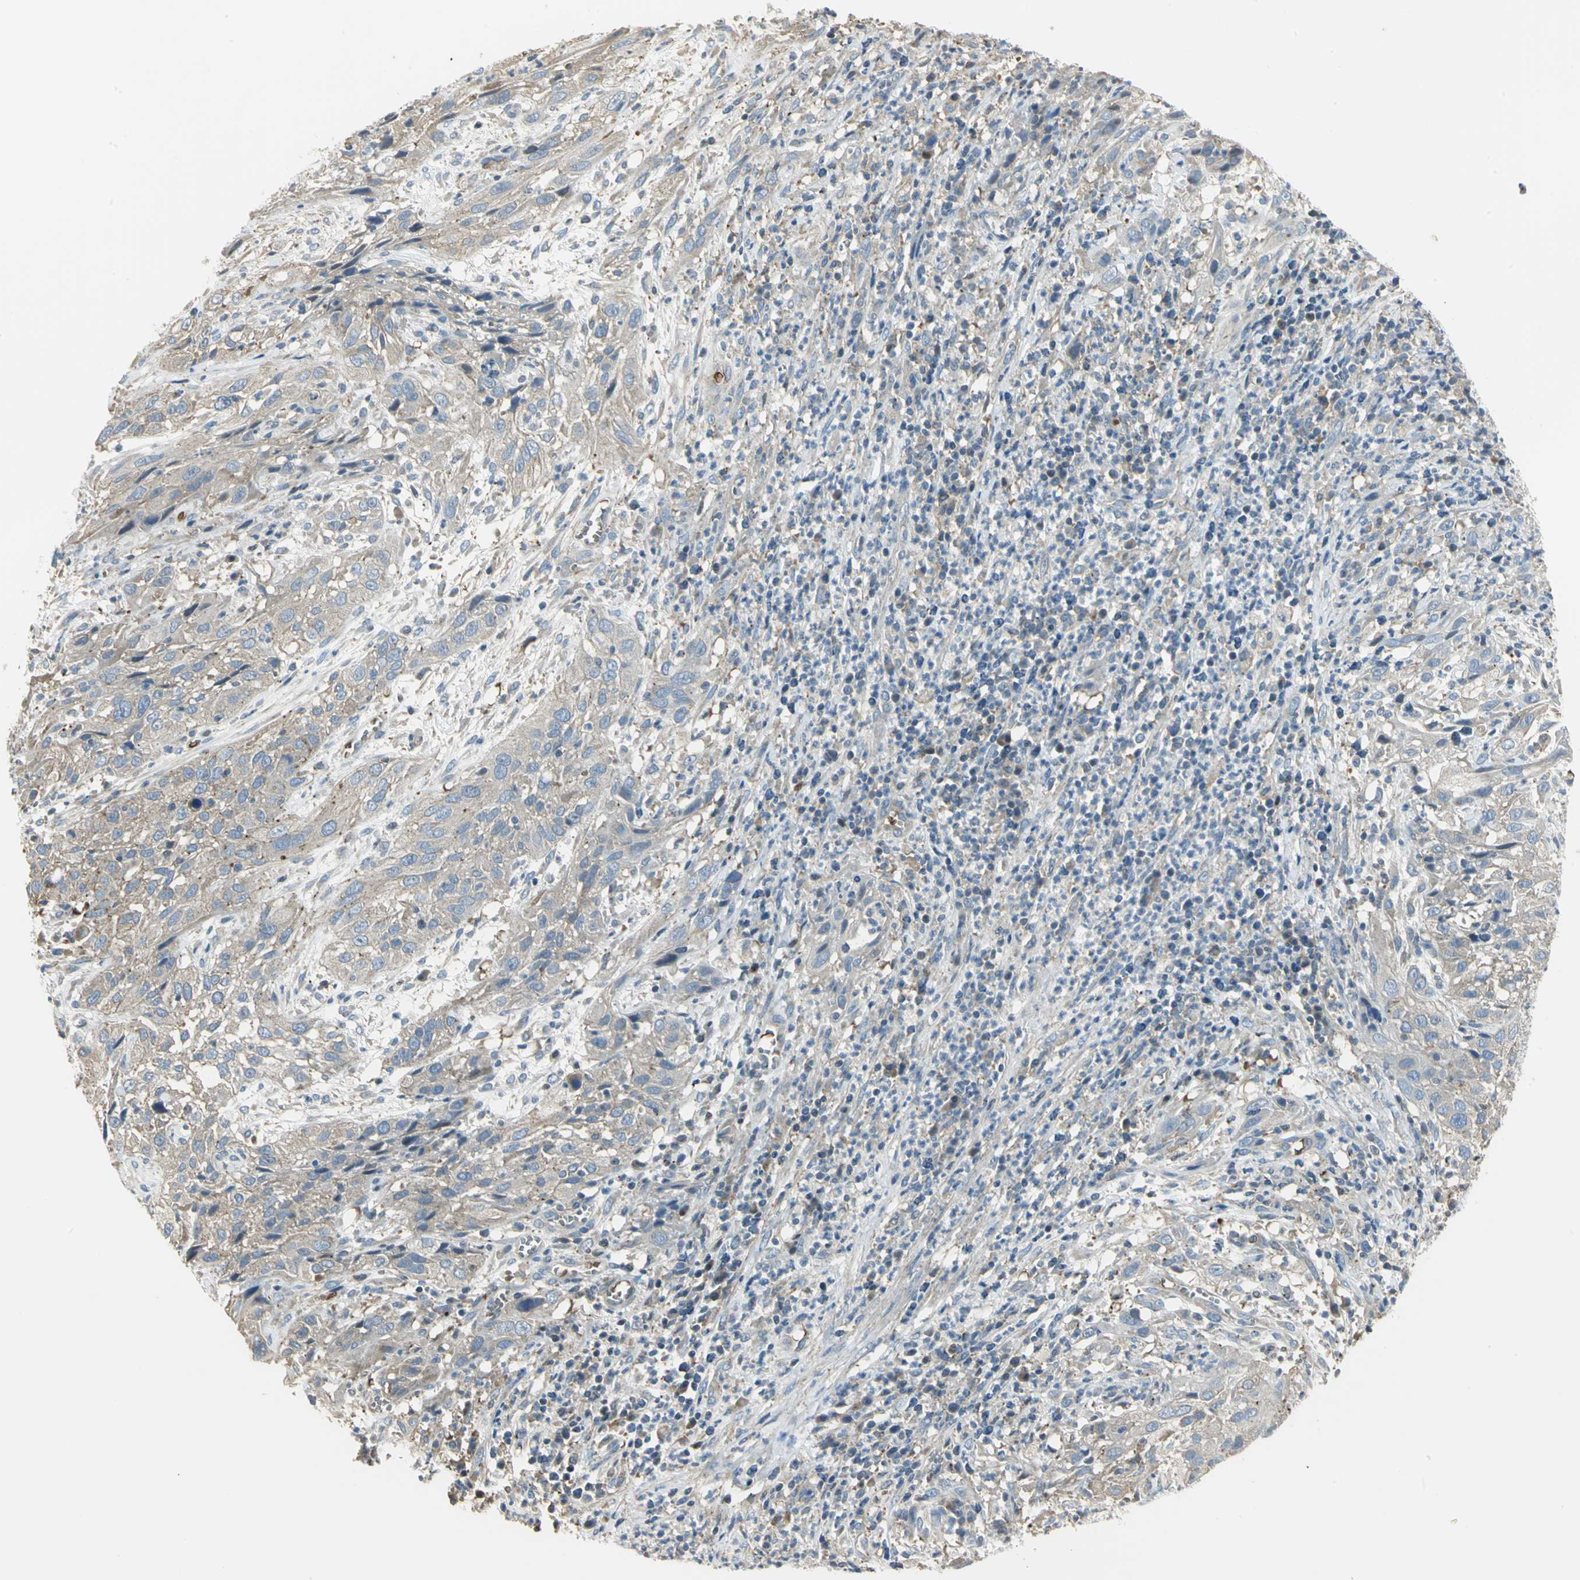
{"staining": {"intensity": "weak", "quantity": ">75%", "location": "cytoplasmic/membranous"}, "tissue": "cervical cancer", "cell_type": "Tumor cells", "image_type": "cancer", "snomed": [{"axis": "morphology", "description": "Squamous cell carcinoma, NOS"}, {"axis": "topography", "description": "Cervix"}], "caption": "Cervical squamous cell carcinoma was stained to show a protein in brown. There is low levels of weak cytoplasmic/membranous staining in approximately >75% of tumor cells. (IHC, brightfield microscopy, high magnification).", "gene": "ANK1", "patient": {"sex": "female", "age": 32}}